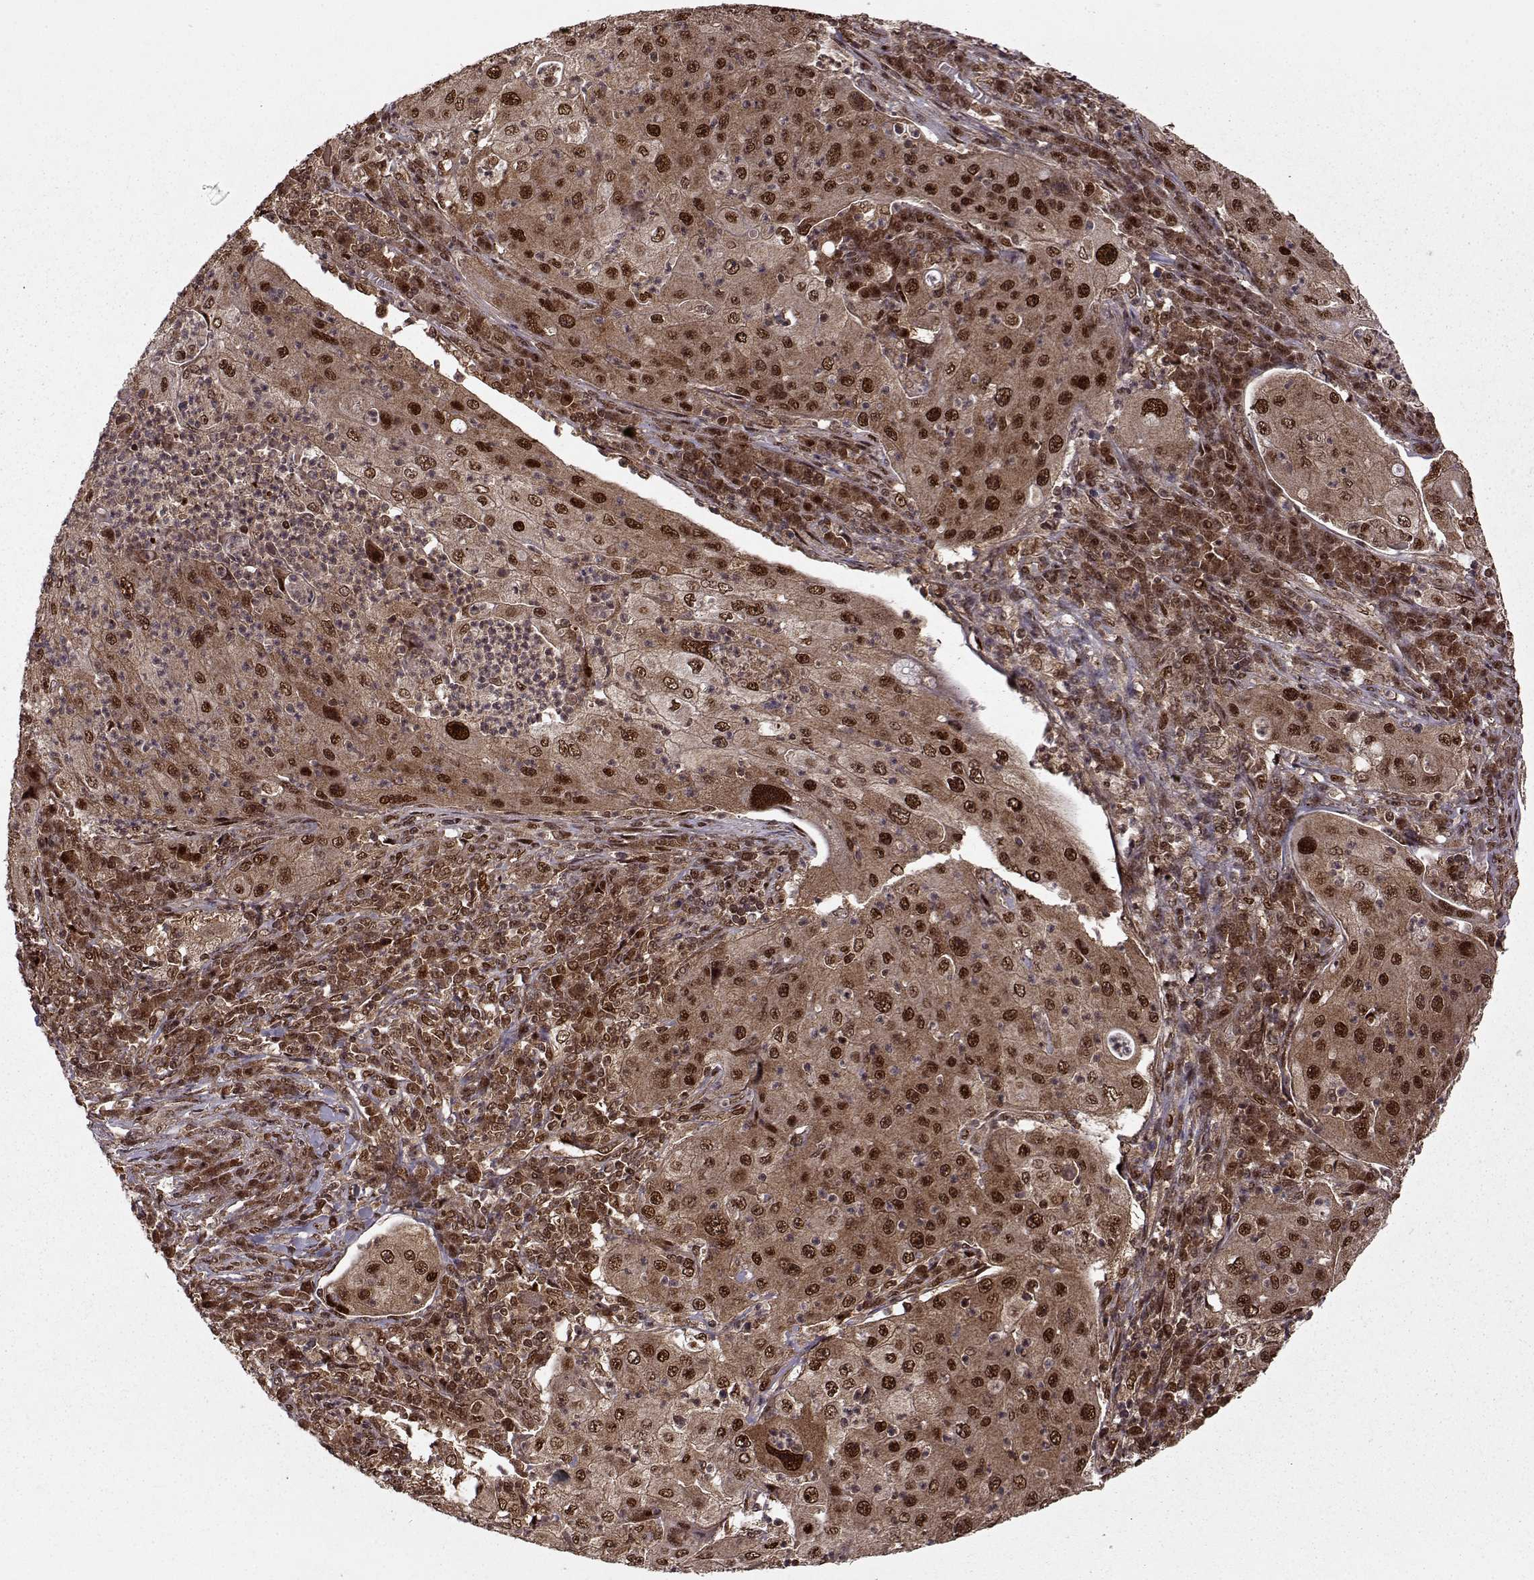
{"staining": {"intensity": "strong", "quantity": ">75%", "location": "cytoplasmic/membranous,nuclear"}, "tissue": "lung cancer", "cell_type": "Tumor cells", "image_type": "cancer", "snomed": [{"axis": "morphology", "description": "Squamous cell carcinoma, NOS"}, {"axis": "topography", "description": "Lung"}], "caption": "High-power microscopy captured an IHC image of lung cancer (squamous cell carcinoma), revealing strong cytoplasmic/membranous and nuclear staining in about >75% of tumor cells.", "gene": "PSMA7", "patient": {"sex": "female", "age": 59}}